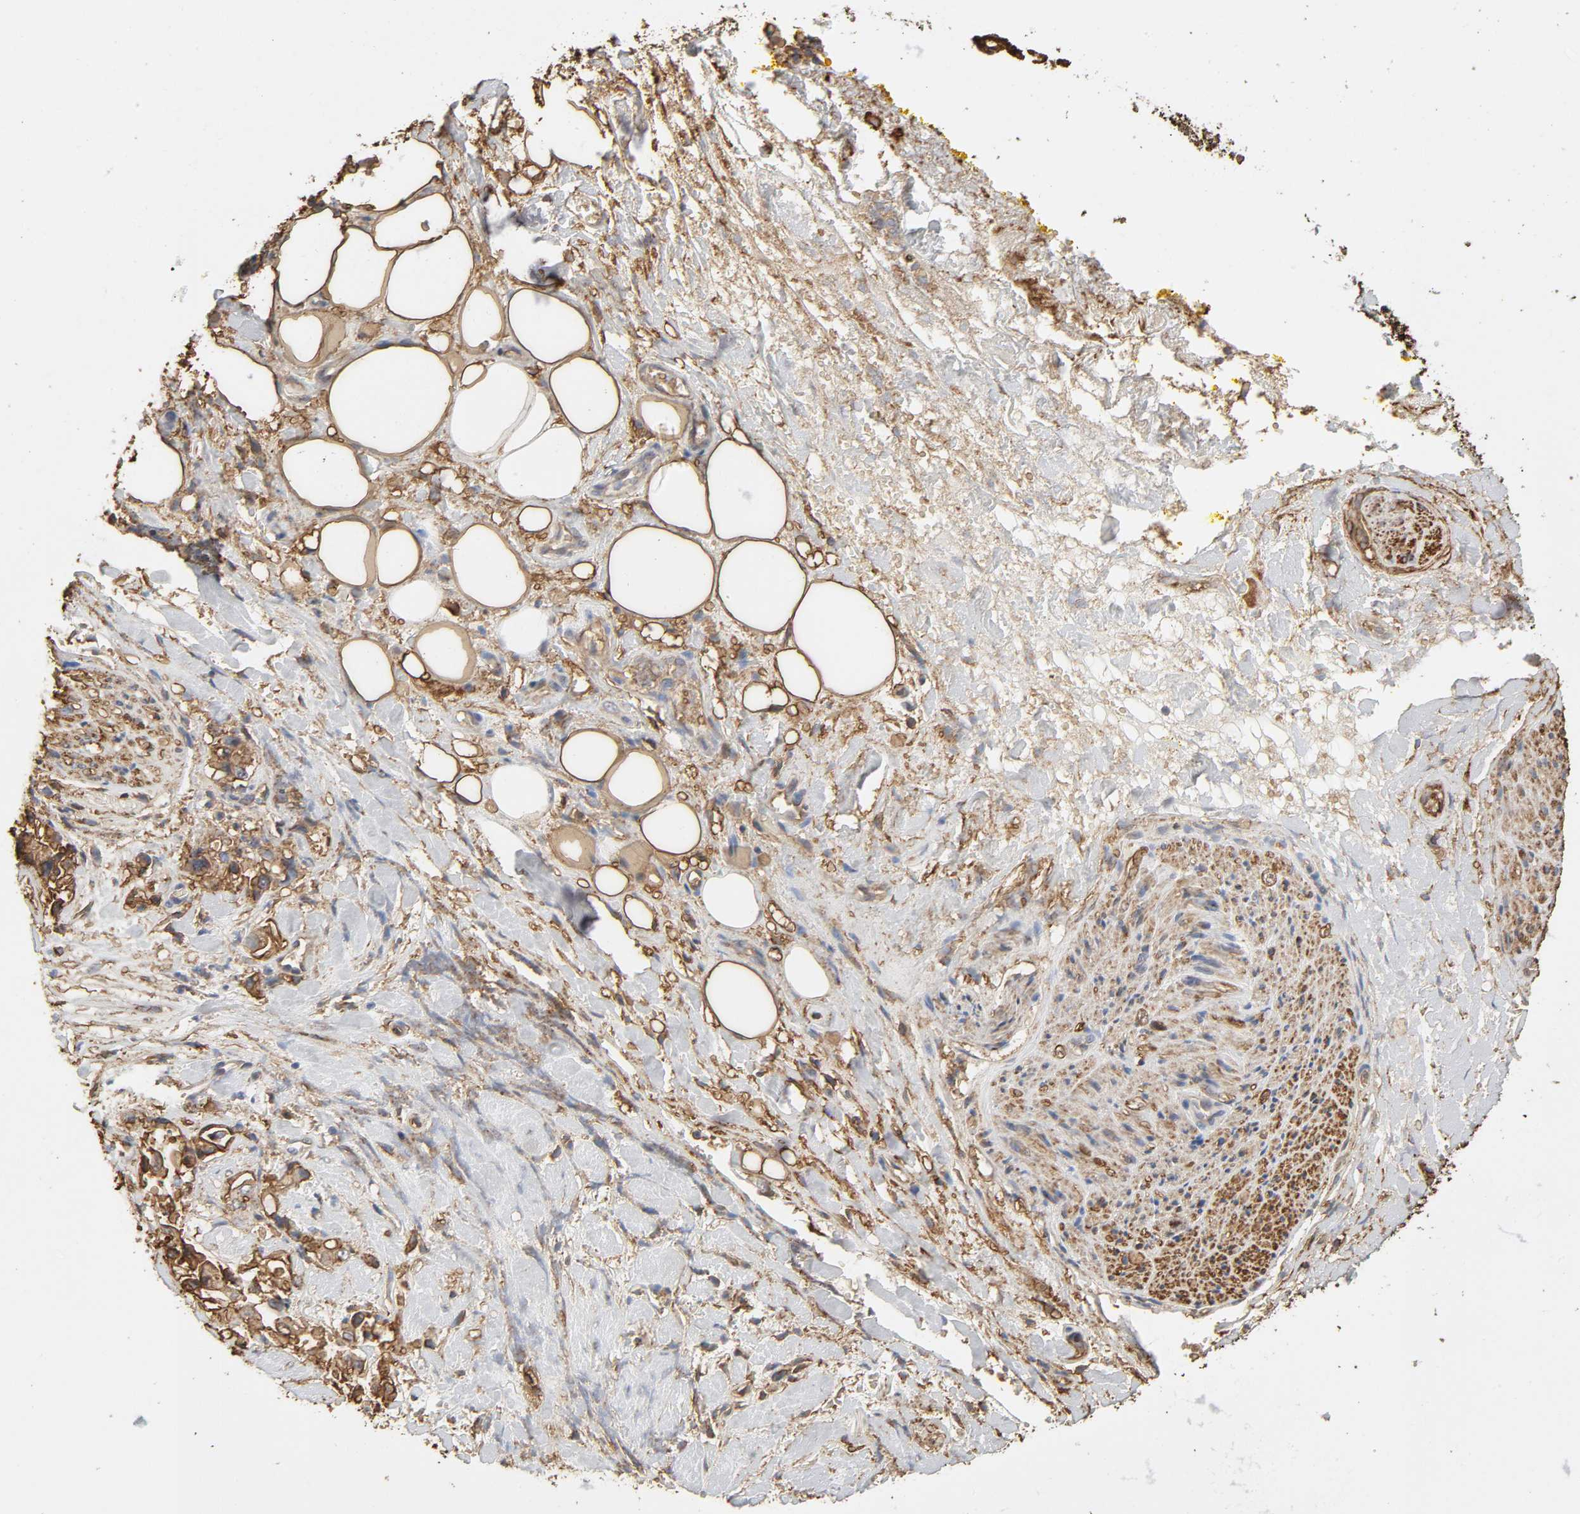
{"staining": {"intensity": "moderate", "quantity": ">75%", "location": "cytoplasmic/membranous"}, "tissue": "pancreatic cancer", "cell_type": "Tumor cells", "image_type": "cancer", "snomed": [{"axis": "morphology", "description": "Adenocarcinoma, NOS"}, {"axis": "topography", "description": "Pancreas"}], "caption": "Tumor cells show medium levels of moderate cytoplasmic/membranous expression in approximately >75% of cells in pancreatic cancer (adenocarcinoma).", "gene": "ANXA2", "patient": {"sex": "male", "age": 70}}